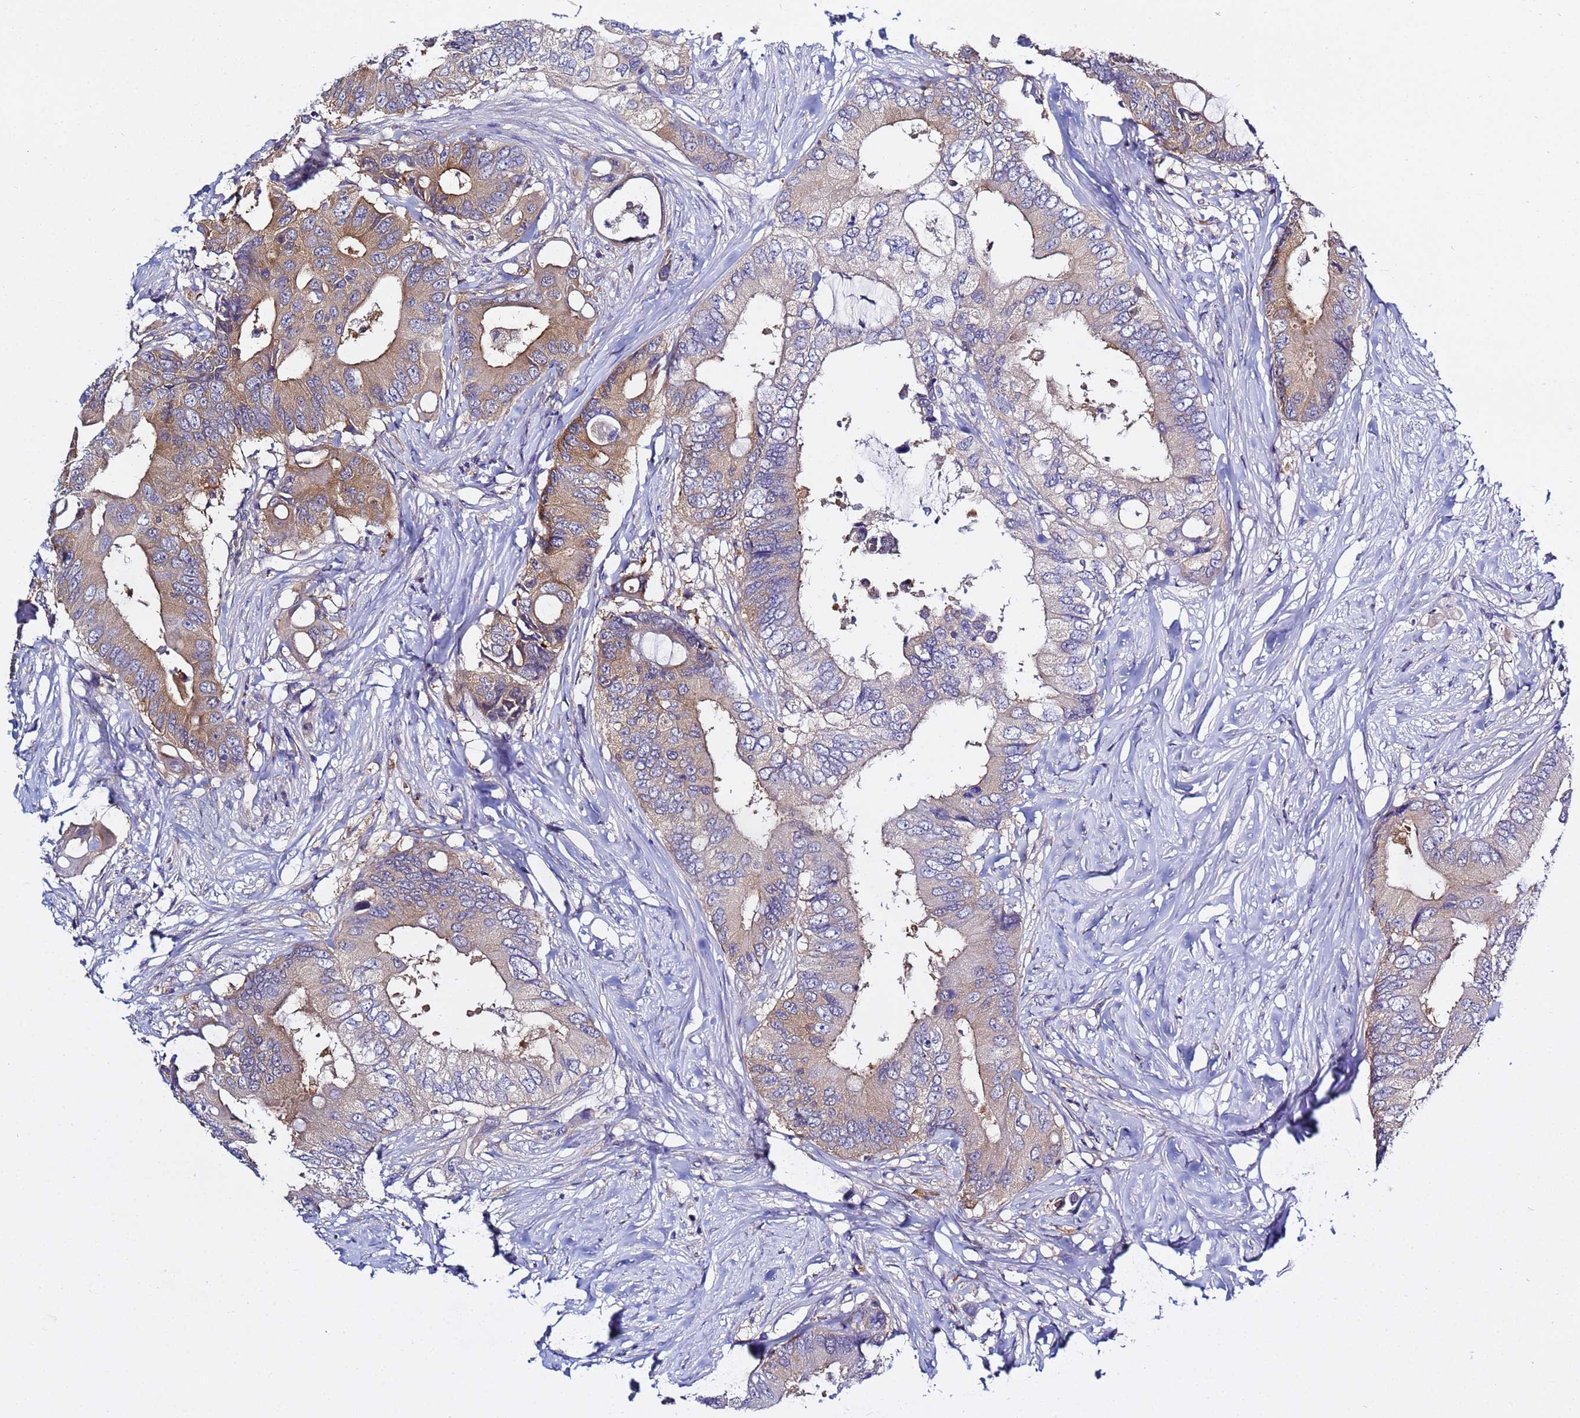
{"staining": {"intensity": "moderate", "quantity": "25%-75%", "location": "cytoplasmic/membranous"}, "tissue": "colorectal cancer", "cell_type": "Tumor cells", "image_type": "cancer", "snomed": [{"axis": "morphology", "description": "Adenocarcinoma, NOS"}, {"axis": "topography", "description": "Colon"}], "caption": "Tumor cells demonstrate medium levels of moderate cytoplasmic/membranous positivity in about 25%-75% of cells in human adenocarcinoma (colorectal). (IHC, brightfield microscopy, high magnification).", "gene": "LENG1", "patient": {"sex": "male", "age": 71}}